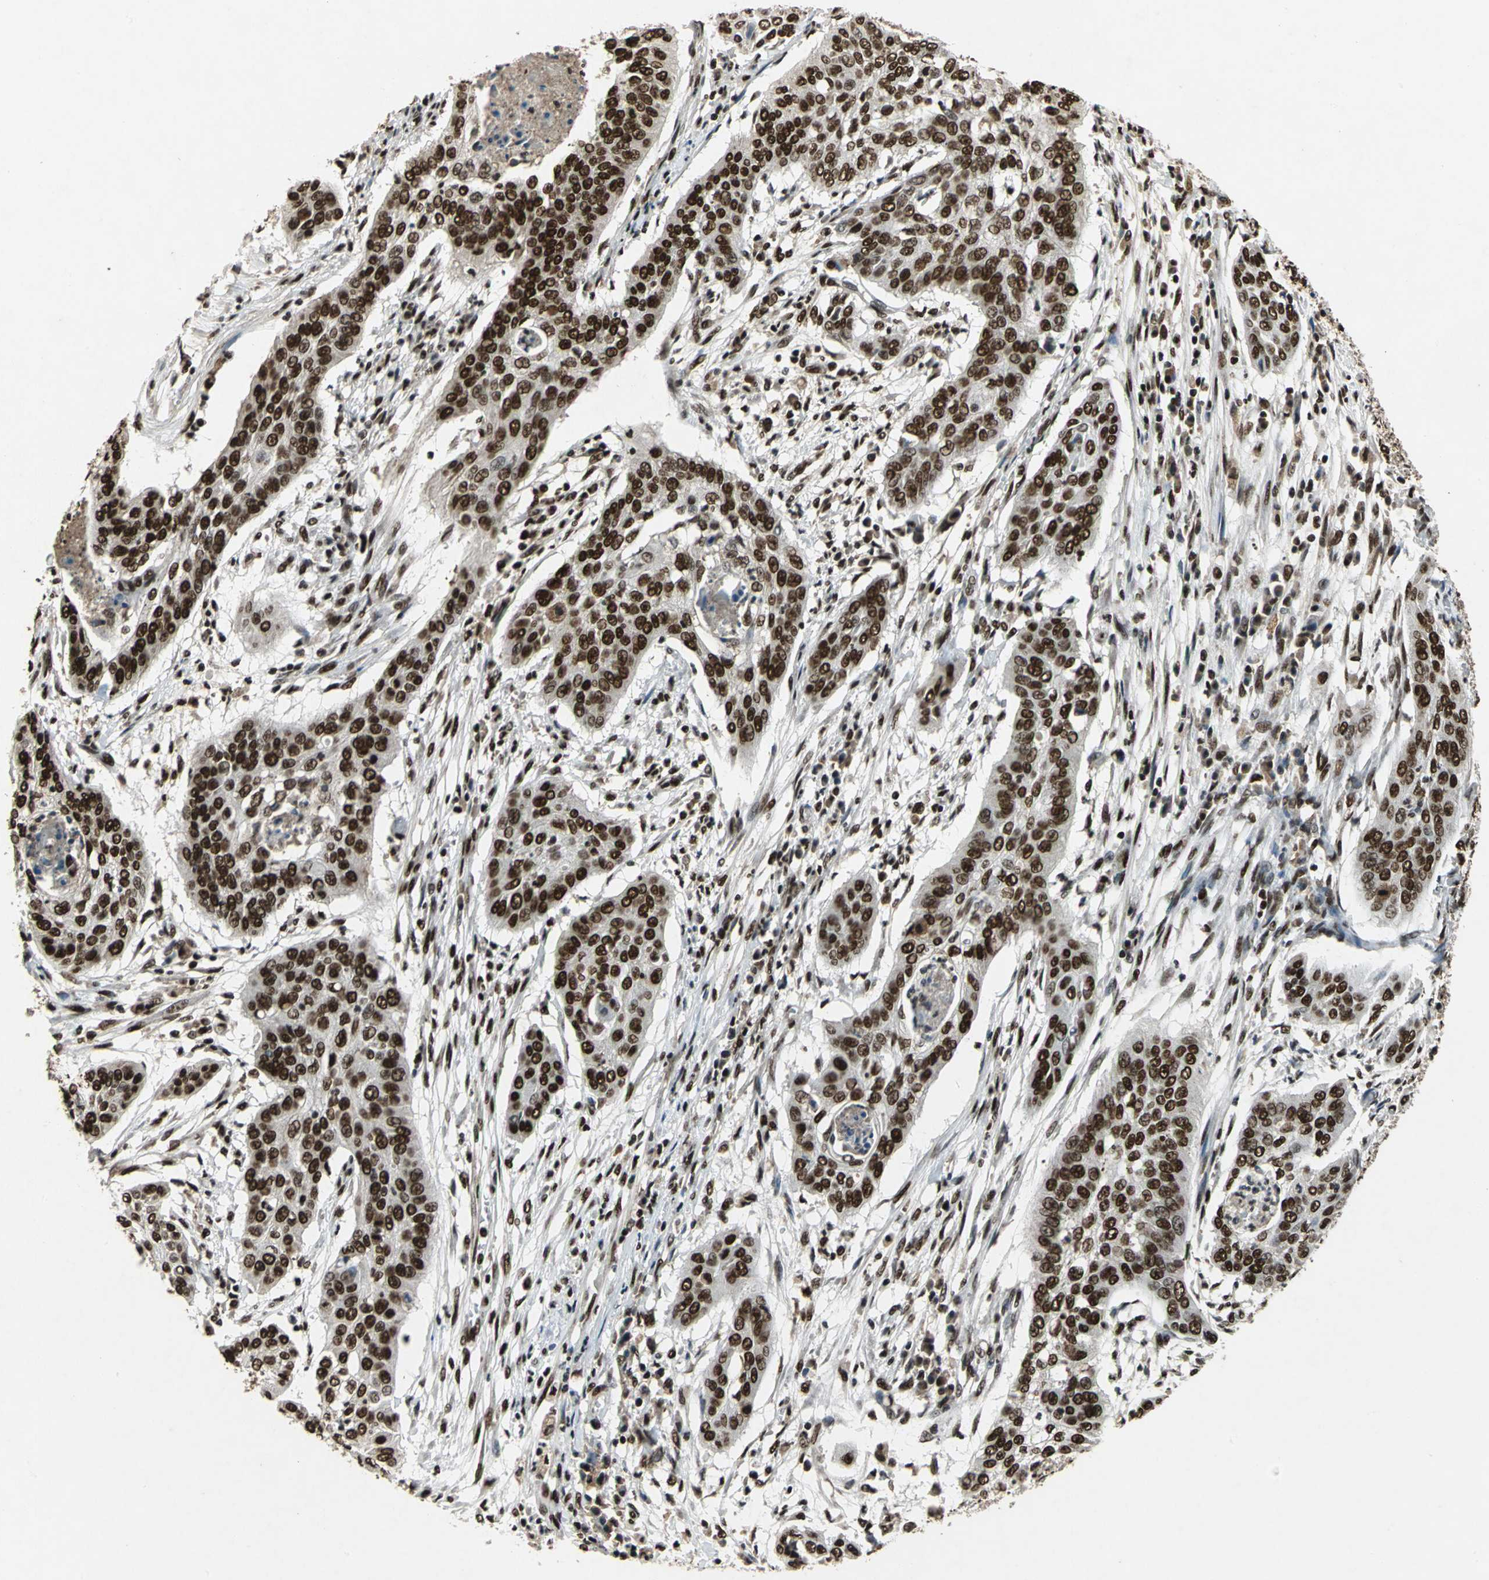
{"staining": {"intensity": "strong", "quantity": ">75%", "location": "nuclear"}, "tissue": "cervical cancer", "cell_type": "Tumor cells", "image_type": "cancer", "snomed": [{"axis": "morphology", "description": "Squamous cell carcinoma, NOS"}, {"axis": "topography", "description": "Cervix"}], "caption": "Protein staining shows strong nuclear expression in approximately >75% of tumor cells in squamous cell carcinoma (cervical).", "gene": "MTA2", "patient": {"sex": "female", "age": 39}}